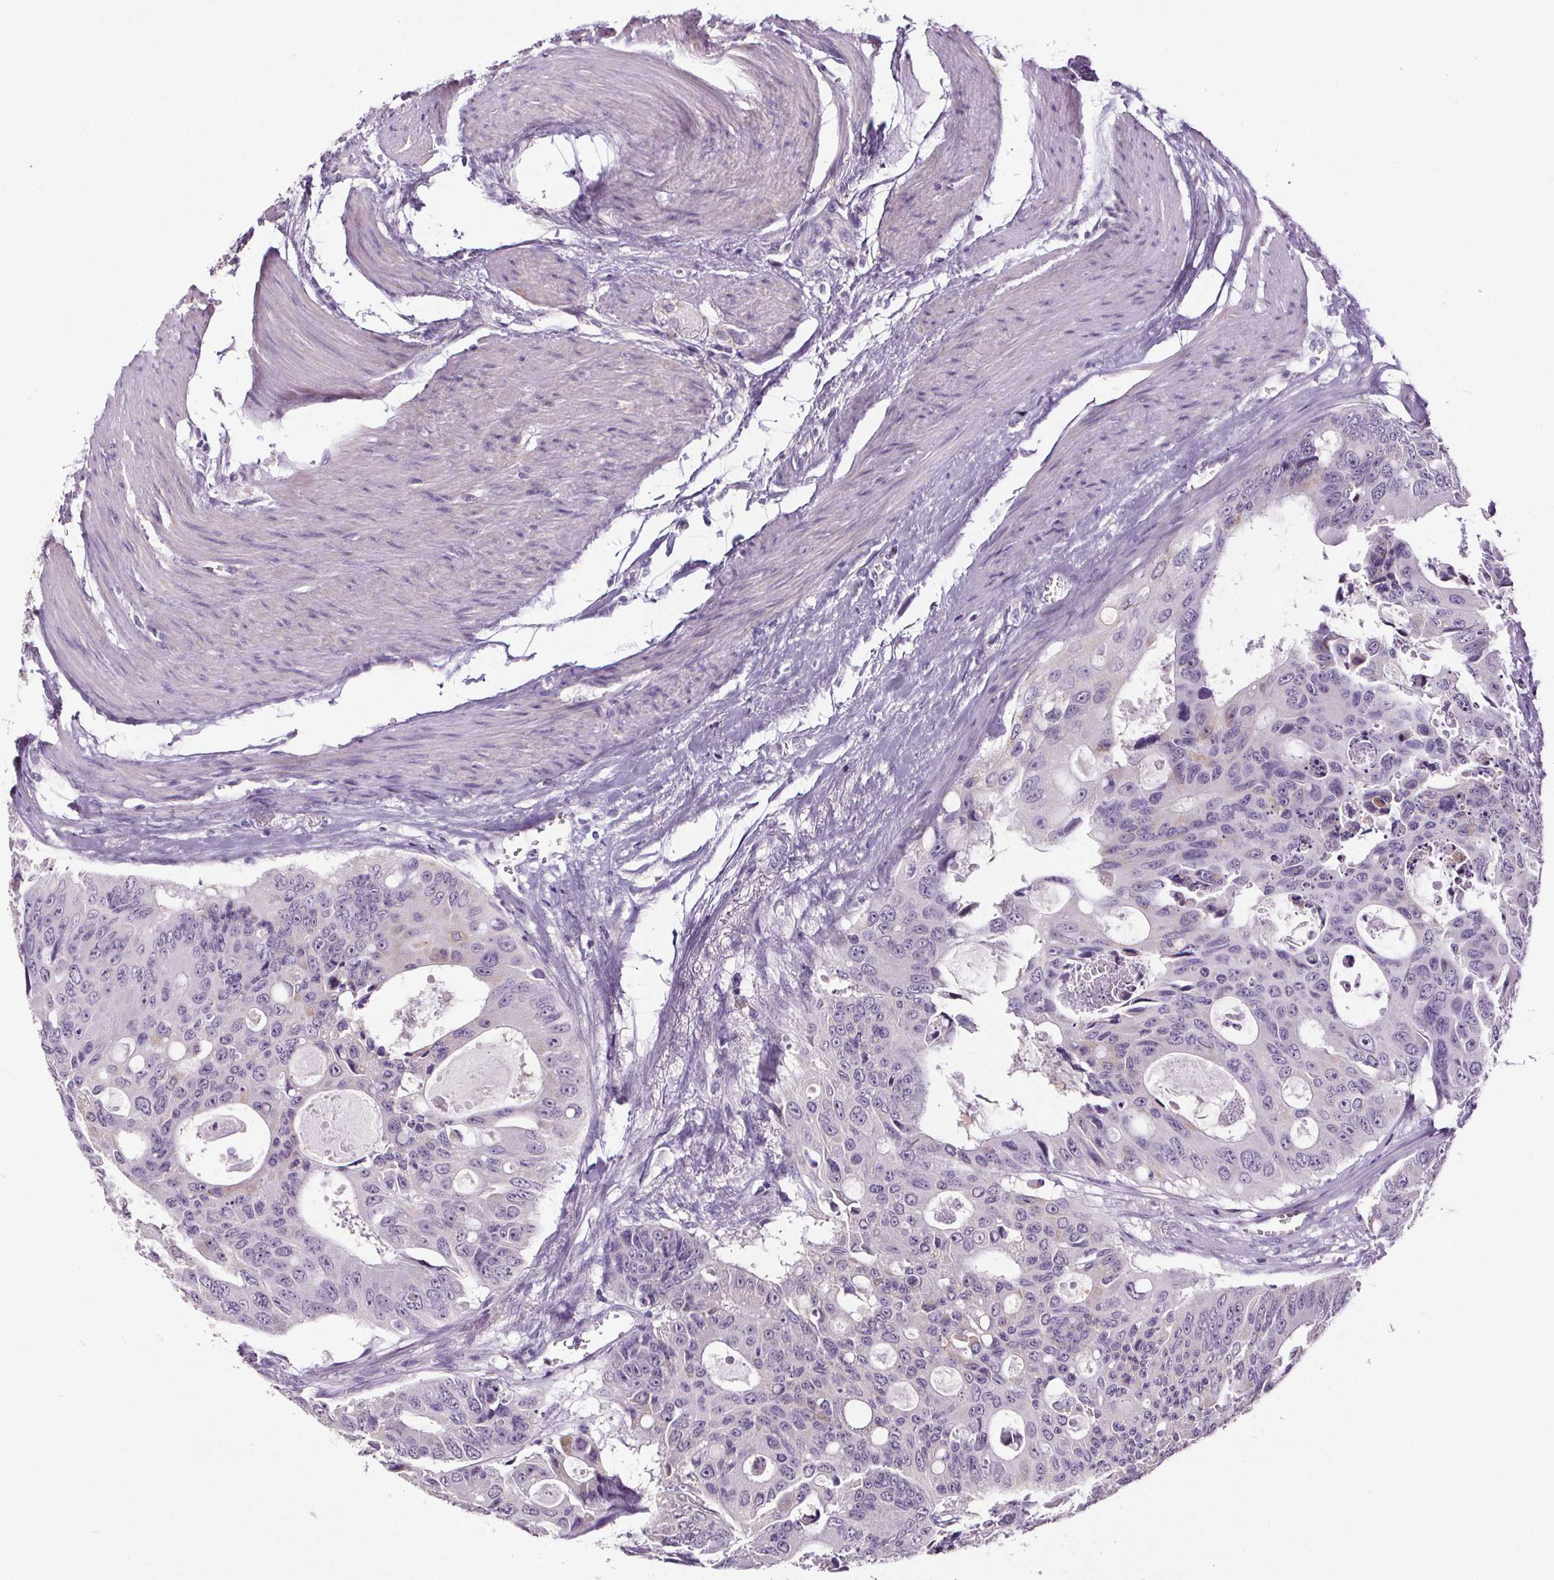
{"staining": {"intensity": "negative", "quantity": "none", "location": "none"}, "tissue": "colorectal cancer", "cell_type": "Tumor cells", "image_type": "cancer", "snomed": [{"axis": "morphology", "description": "Adenocarcinoma, NOS"}, {"axis": "topography", "description": "Rectum"}], "caption": "An image of colorectal adenocarcinoma stained for a protein demonstrates no brown staining in tumor cells. The staining is performed using DAB brown chromogen with nuclei counter-stained in using hematoxylin.", "gene": "GPIHBP1", "patient": {"sex": "male", "age": 76}}